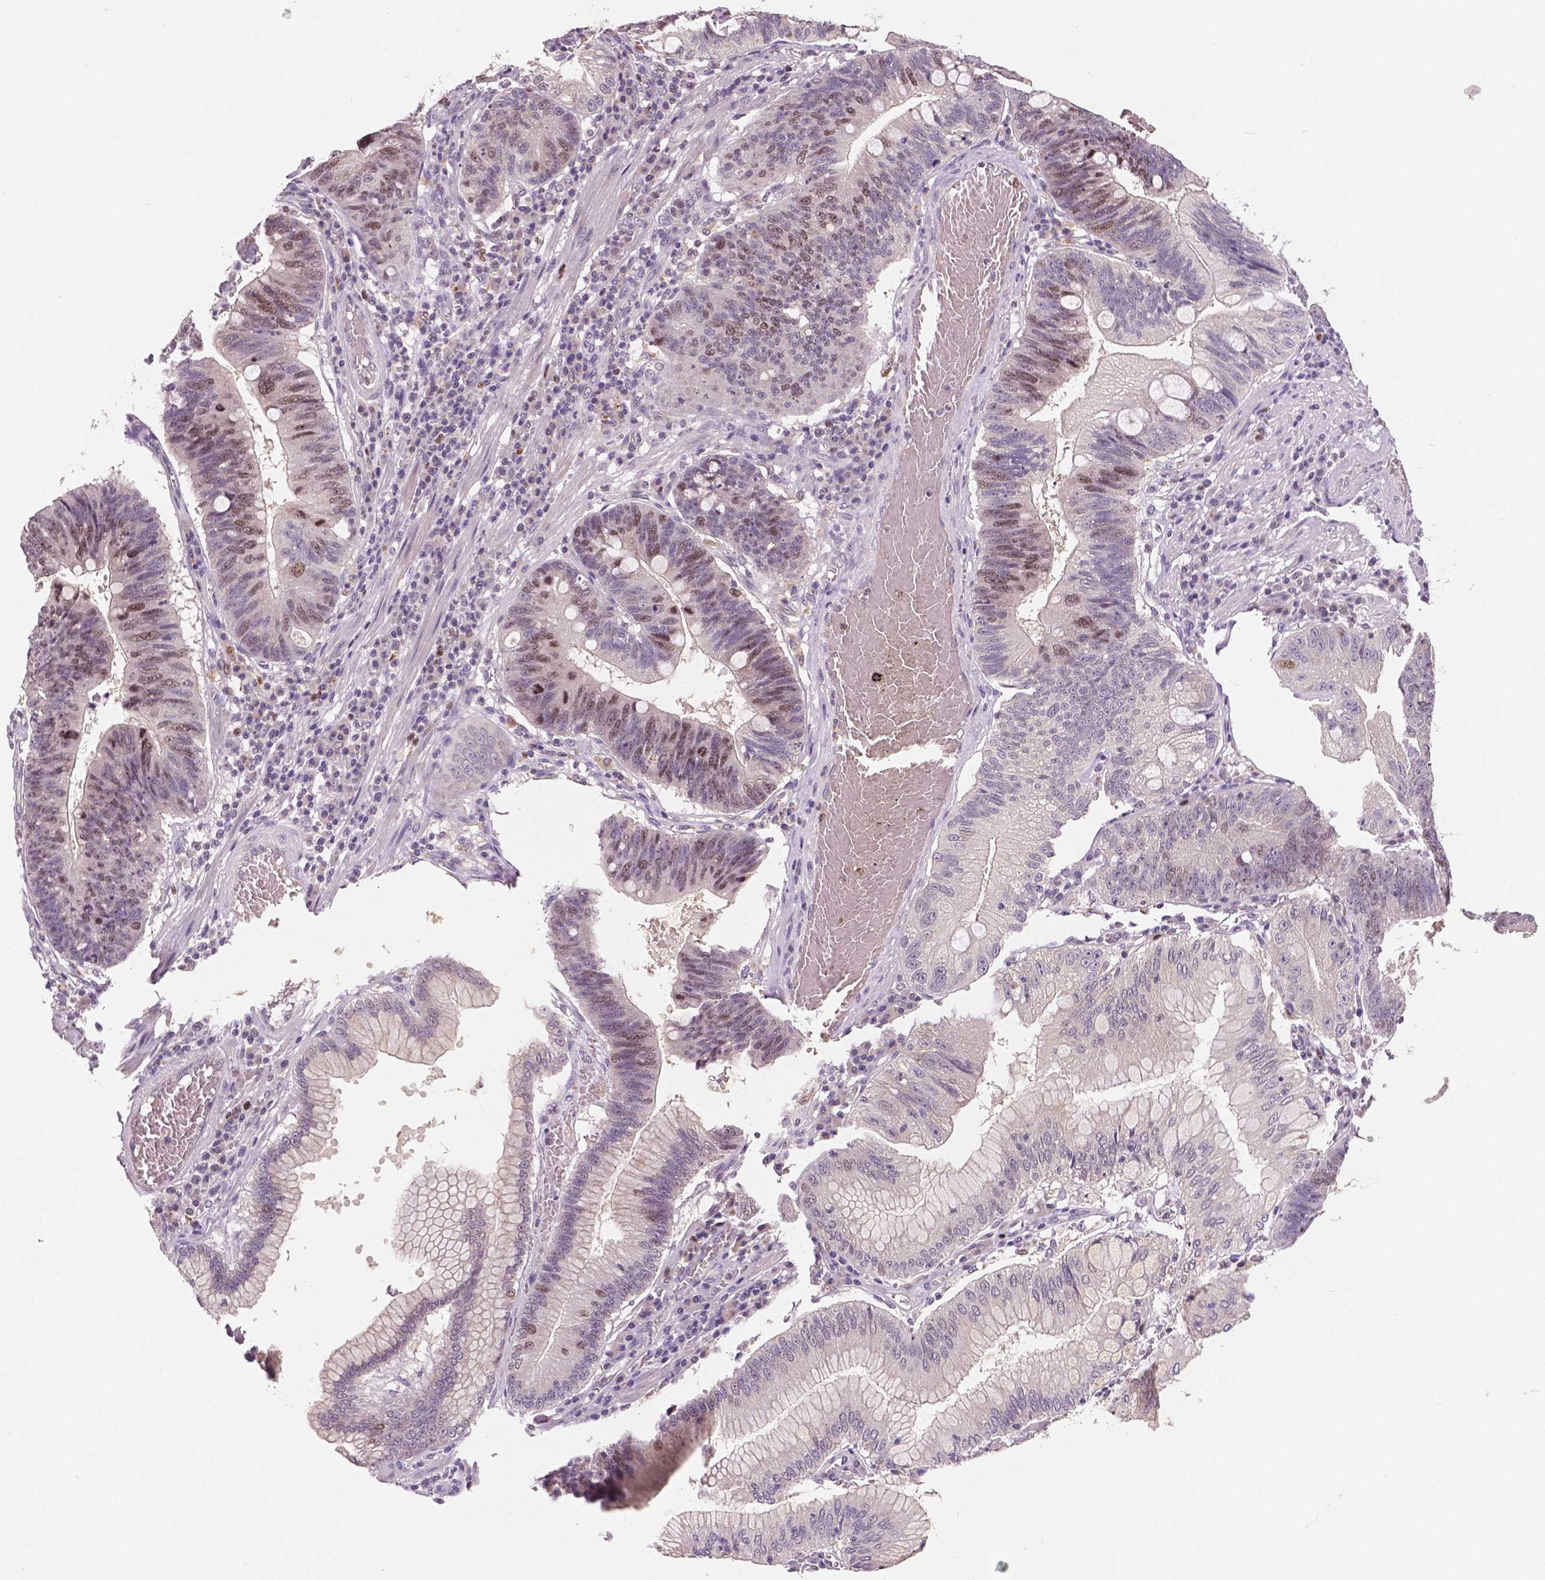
{"staining": {"intensity": "moderate", "quantity": "25%-75%", "location": "nuclear"}, "tissue": "stomach cancer", "cell_type": "Tumor cells", "image_type": "cancer", "snomed": [{"axis": "morphology", "description": "Adenocarcinoma, NOS"}, {"axis": "topography", "description": "Stomach"}], "caption": "This is an image of IHC staining of stomach adenocarcinoma, which shows moderate staining in the nuclear of tumor cells.", "gene": "MKI67", "patient": {"sex": "male", "age": 59}}